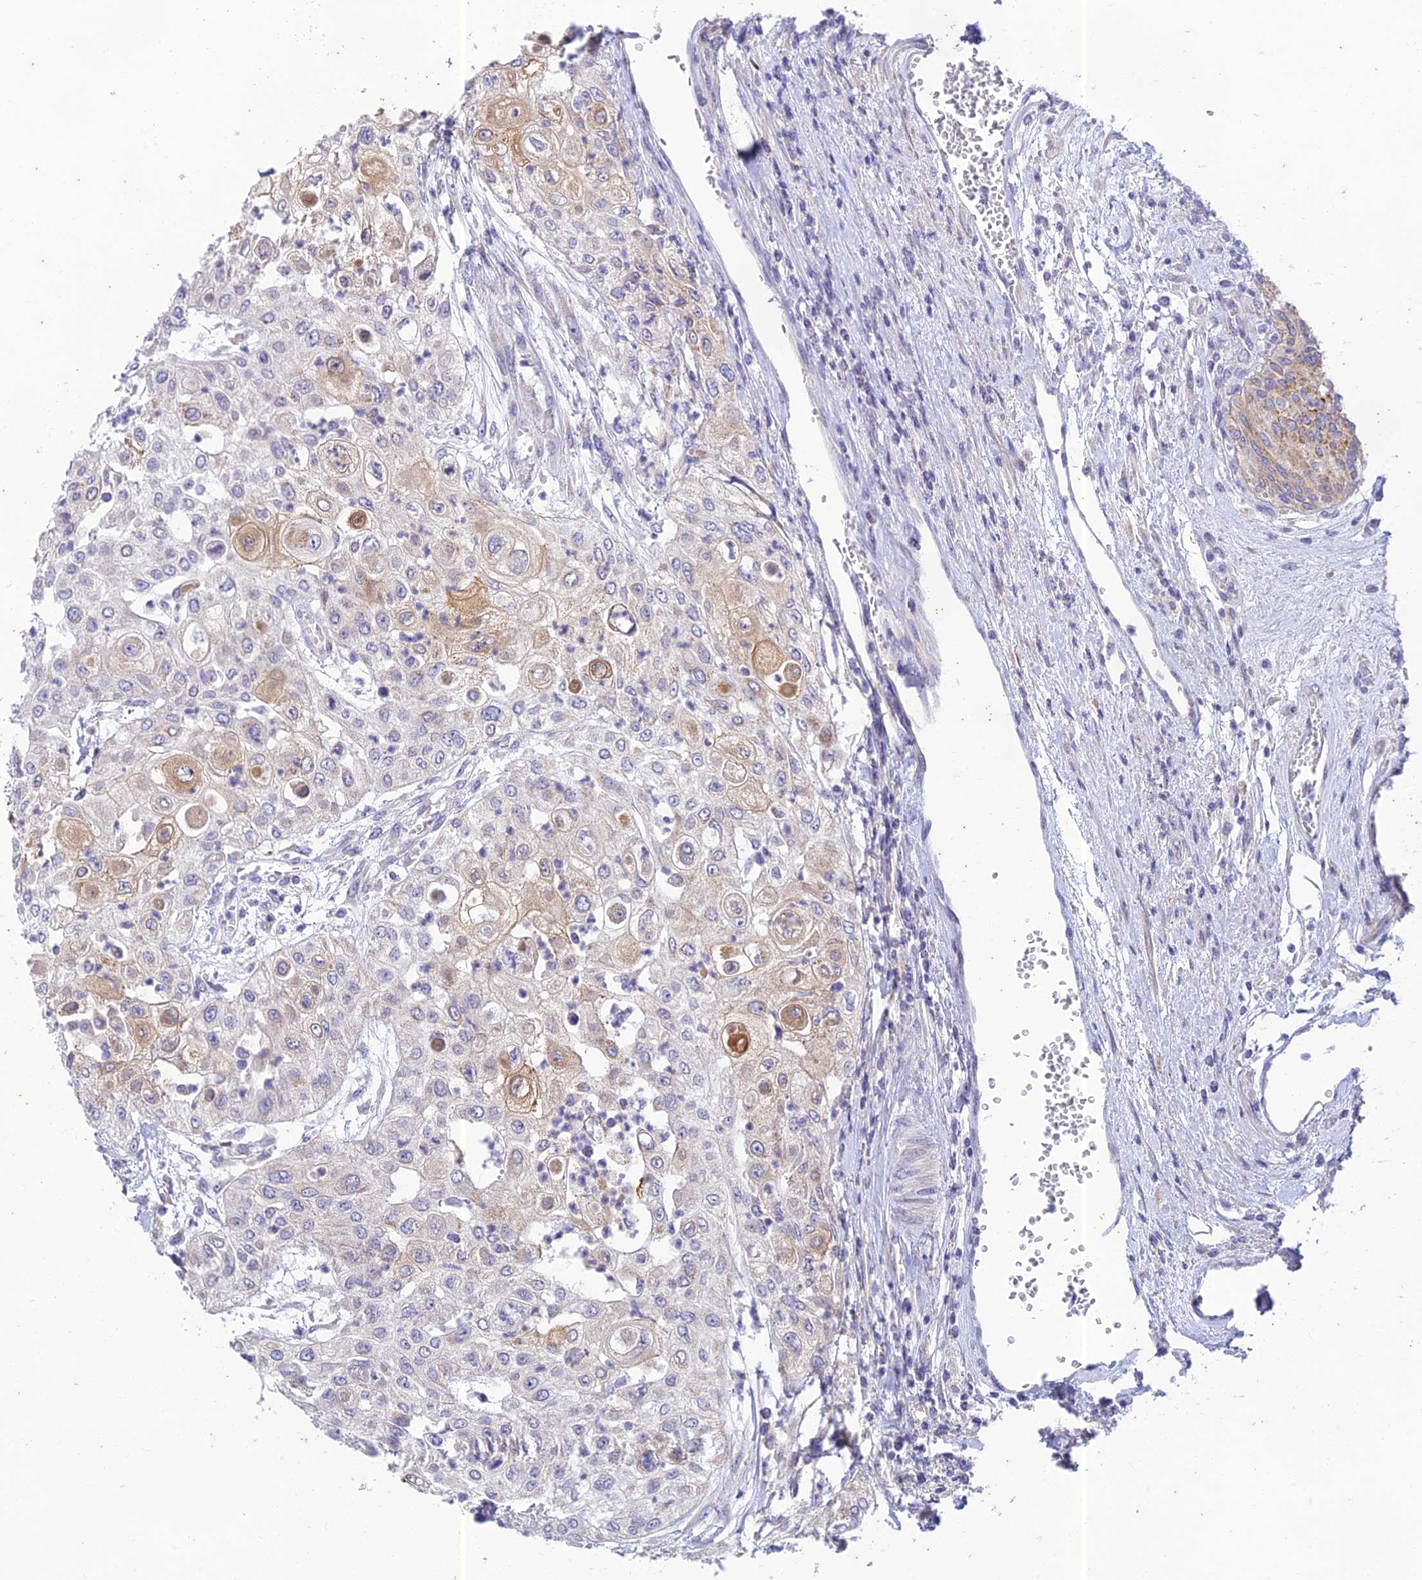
{"staining": {"intensity": "weak", "quantity": "<25%", "location": "cytoplasmic/membranous"}, "tissue": "urothelial cancer", "cell_type": "Tumor cells", "image_type": "cancer", "snomed": [{"axis": "morphology", "description": "Urothelial carcinoma, High grade"}, {"axis": "topography", "description": "Urinary bladder"}], "caption": "Tumor cells show no significant staining in urothelial cancer.", "gene": "PTCD2", "patient": {"sex": "female", "age": 79}}